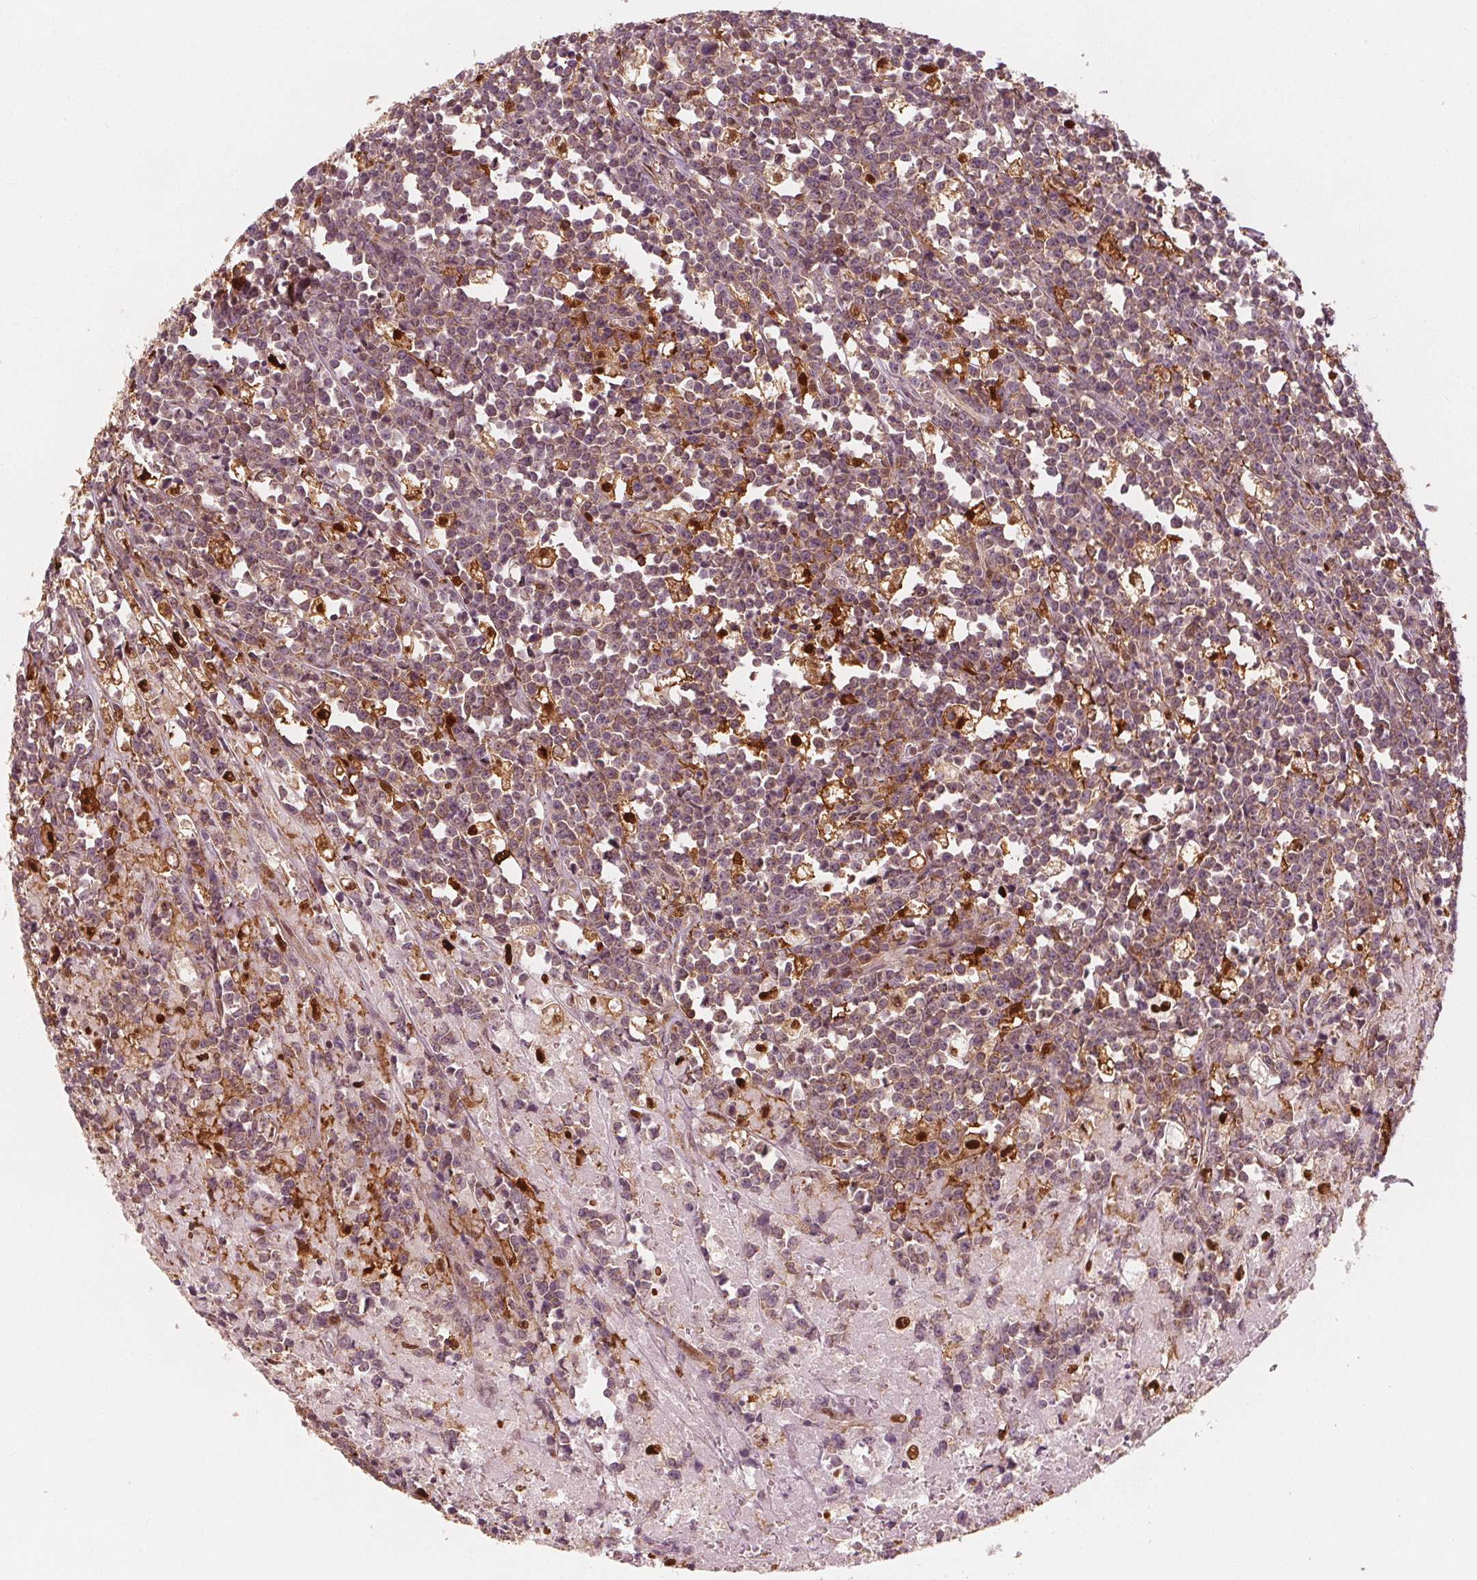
{"staining": {"intensity": "moderate", "quantity": "25%-75%", "location": "cytoplasmic/membranous,nuclear"}, "tissue": "lymphoma", "cell_type": "Tumor cells", "image_type": "cancer", "snomed": [{"axis": "morphology", "description": "Malignant lymphoma, non-Hodgkin's type, High grade"}, {"axis": "topography", "description": "Small intestine"}], "caption": "Immunohistochemistry (IHC) of human lymphoma demonstrates medium levels of moderate cytoplasmic/membranous and nuclear staining in approximately 25%-75% of tumor cells.", "gene": "SQSTM1", "patient": {"sex": "female", "age": 56}}